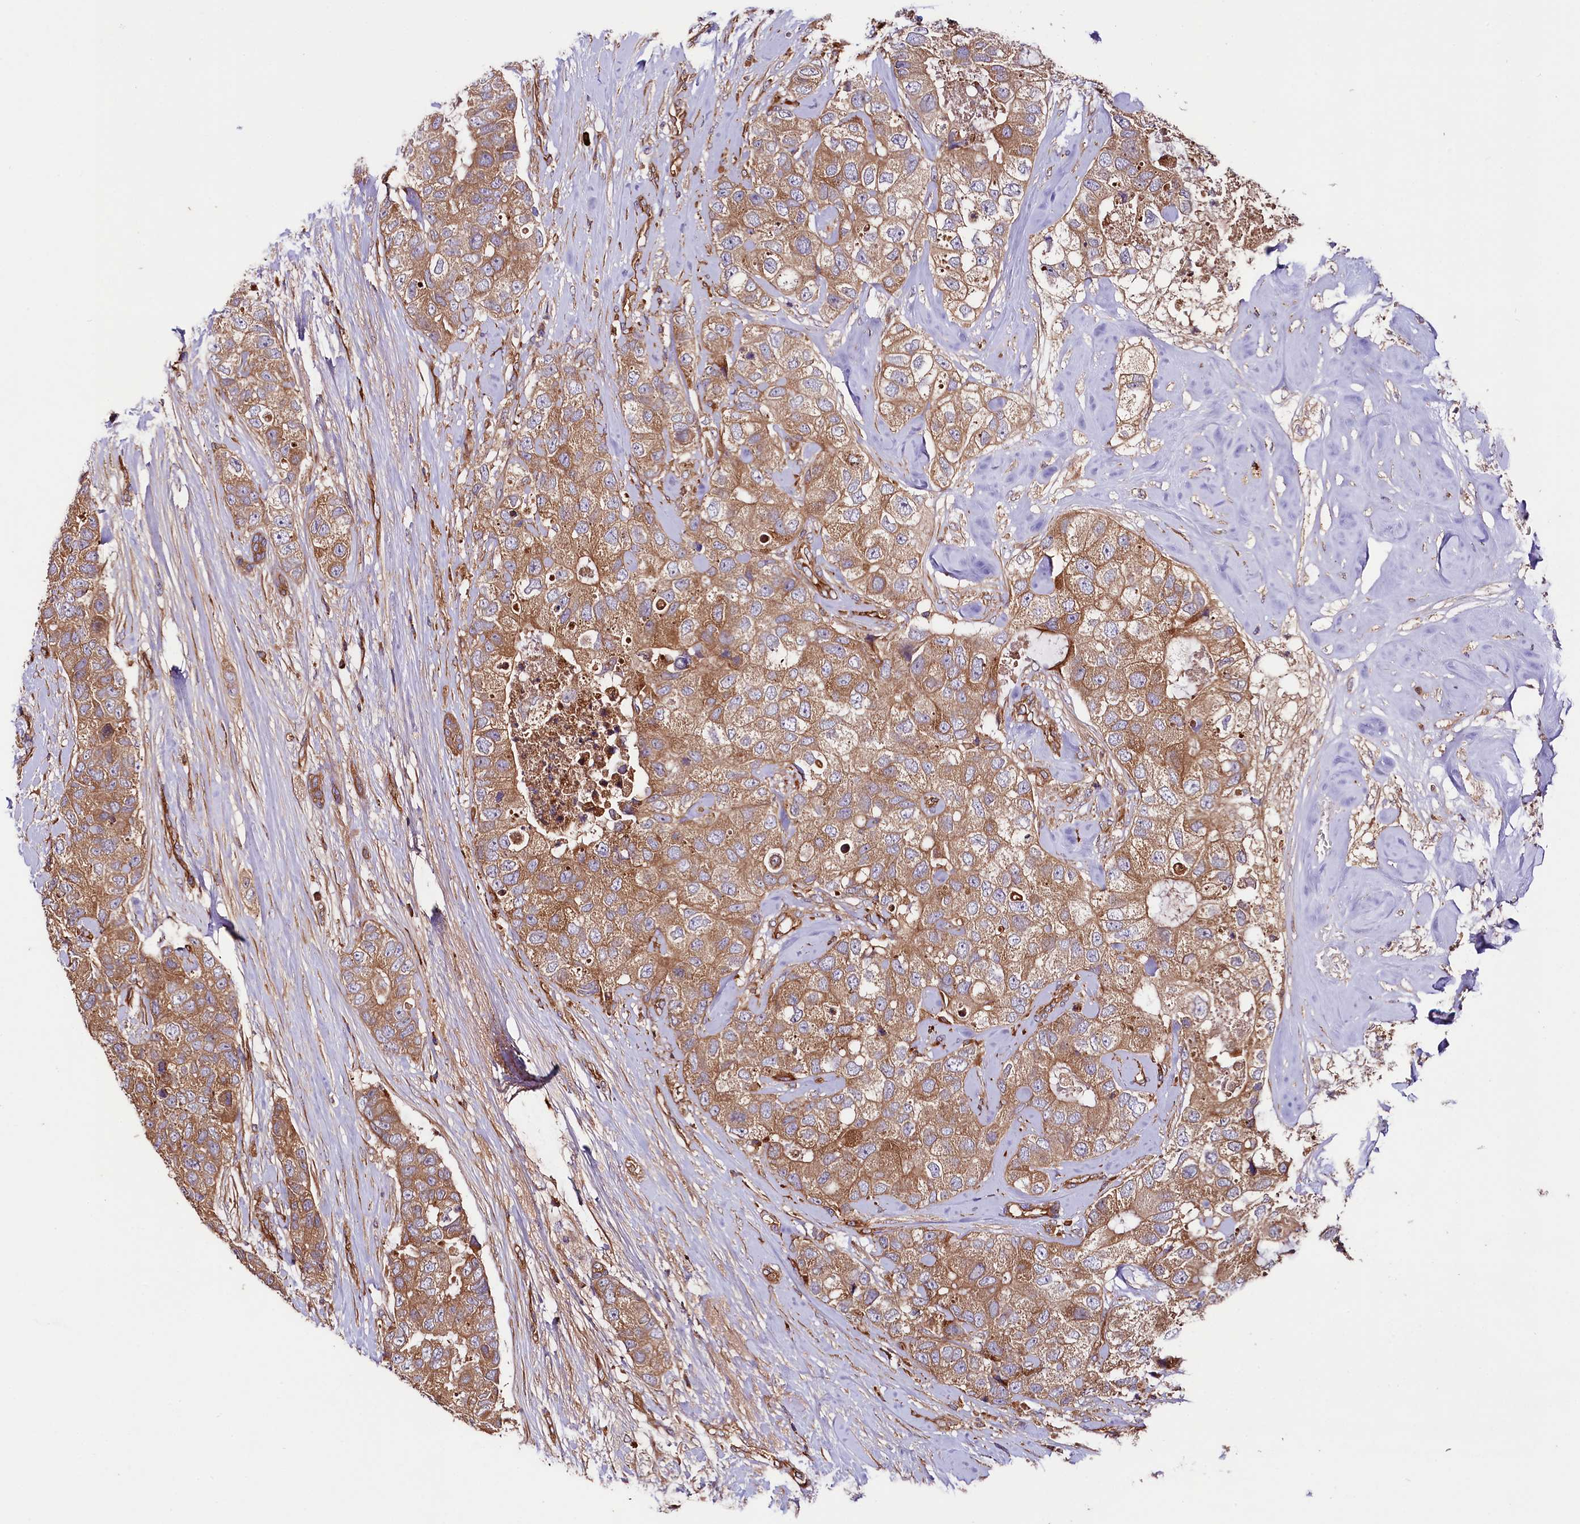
{"staining": {"intensity": "moderate", "quantity": ">75%", "location": "cytoplasmic/membranous"}, "tissue": "breast cancer", "cell_type": "Tumor cells", "image_type": "cancer", "snomed": [{"axis": "morphology", "description": "Duct carcinoma"}, {"axis": "topography", "description": "Breast"}], "caption": "Immunohistochemistry (IHC) histopathology image of neoplastic tissue: breast invasive ductal carcinoma stained using IHC displays medium levels of moderate protein expression localized specifically in the cytoplasmic/membranous of tumor cells, appearing as a cytoplasmic/membranous brown color.", "gene": "CEP295", "patient": {"sex": "female", "age": 62}}